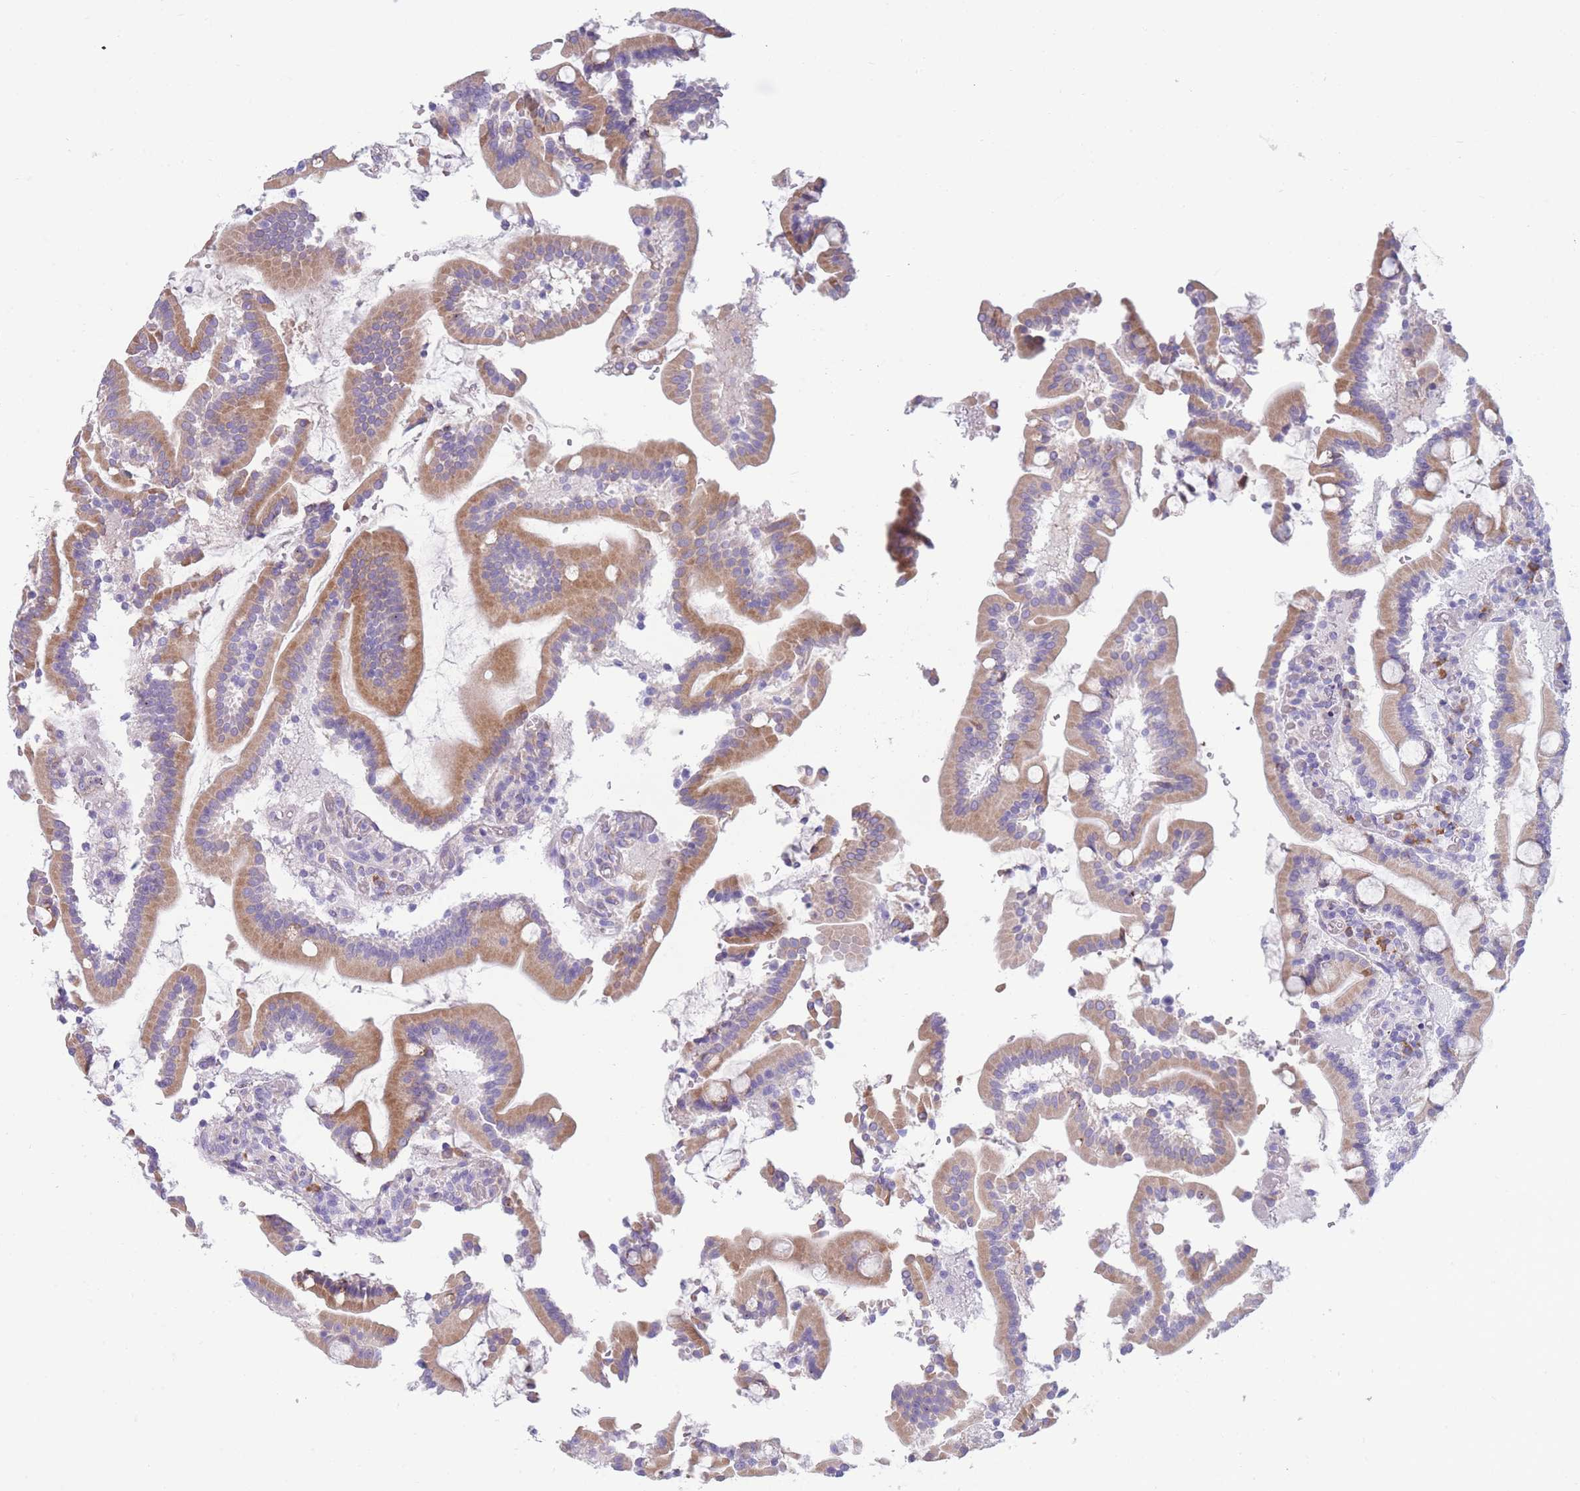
{"staining": {"intensity": "moderate", "quantity": ">75%", "location": "cytoplasmic/membranous"}, "tissue": "duodenum", "cell_type": "Glandular cells", "image_type": "normal", "snomed": [{"axis": "morphology", "description": "Normal tissue, NOS"}, {"axis": "topography", "description": "Duodenum"}], "caption": "An immunohistochemistry histopathology image of benign tissue is shown. Protein staining in brown shows moderate cytoplasmic/membranous positivity in duodenum within glandular cells.", "gene": "XKR8", "patient": {"sex": "male", "age": 55}}